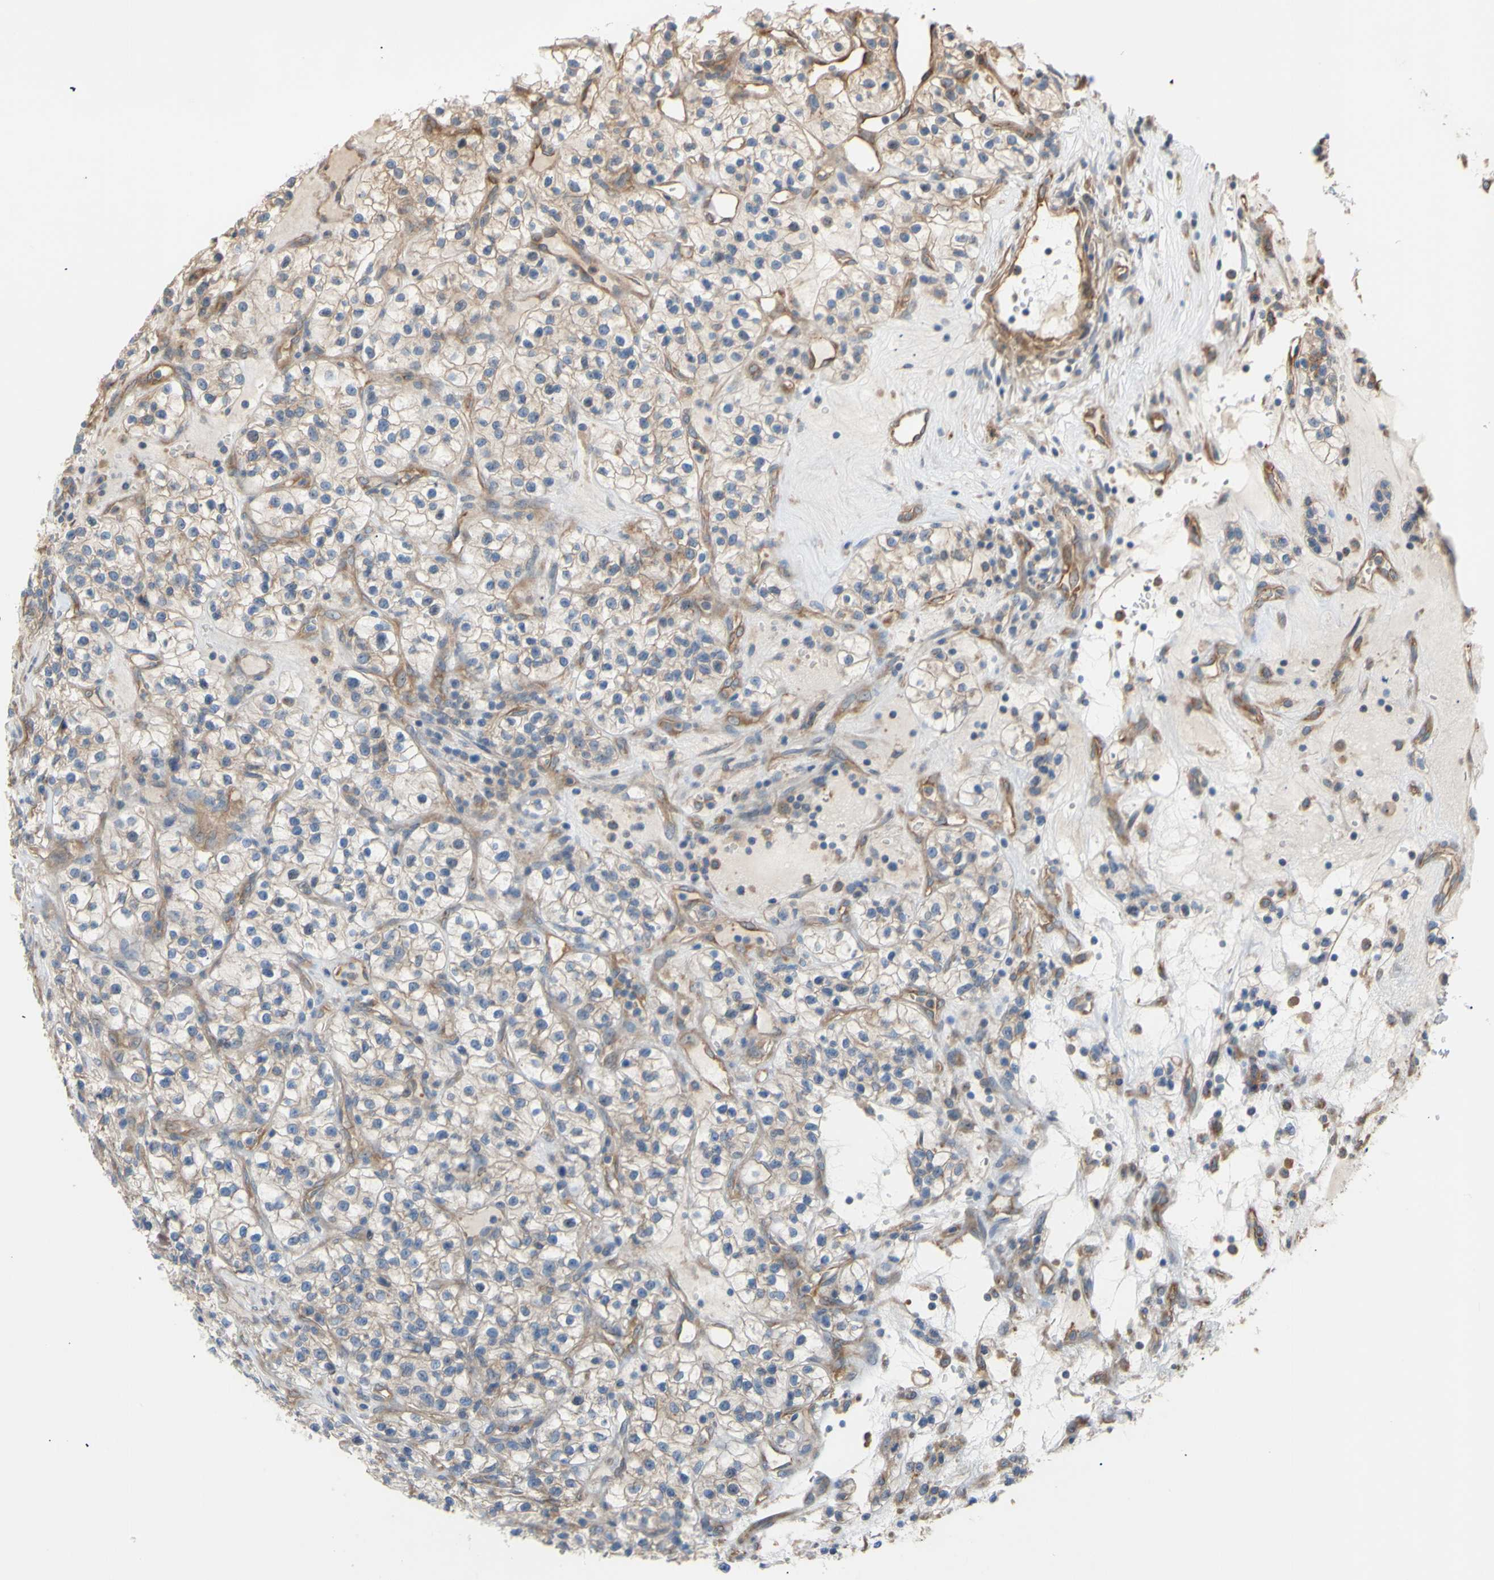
{"staining": {"intensity": "moderate", "quantity": "25%-75%", "location": "cytoplasmic/membranous"}, "tissue": "renal cancer", "cell_type": "Tumor cells", "image_type": "cancer", "snomed": [{"axis": "morphology", "description": "Adenocarcinoma, NOS"}, {"axis": "topography", "description": "Kidney"}], "caption": "Immunohistochemical staining of renal cancer (adenocarcinoma) shows medium levels of moderate cytoplasmic/membranous protein staining in about 25%-75% of tumor cells.", "gene": "DYNLRB1", "patient": {"sex": "female", "age": 57}}